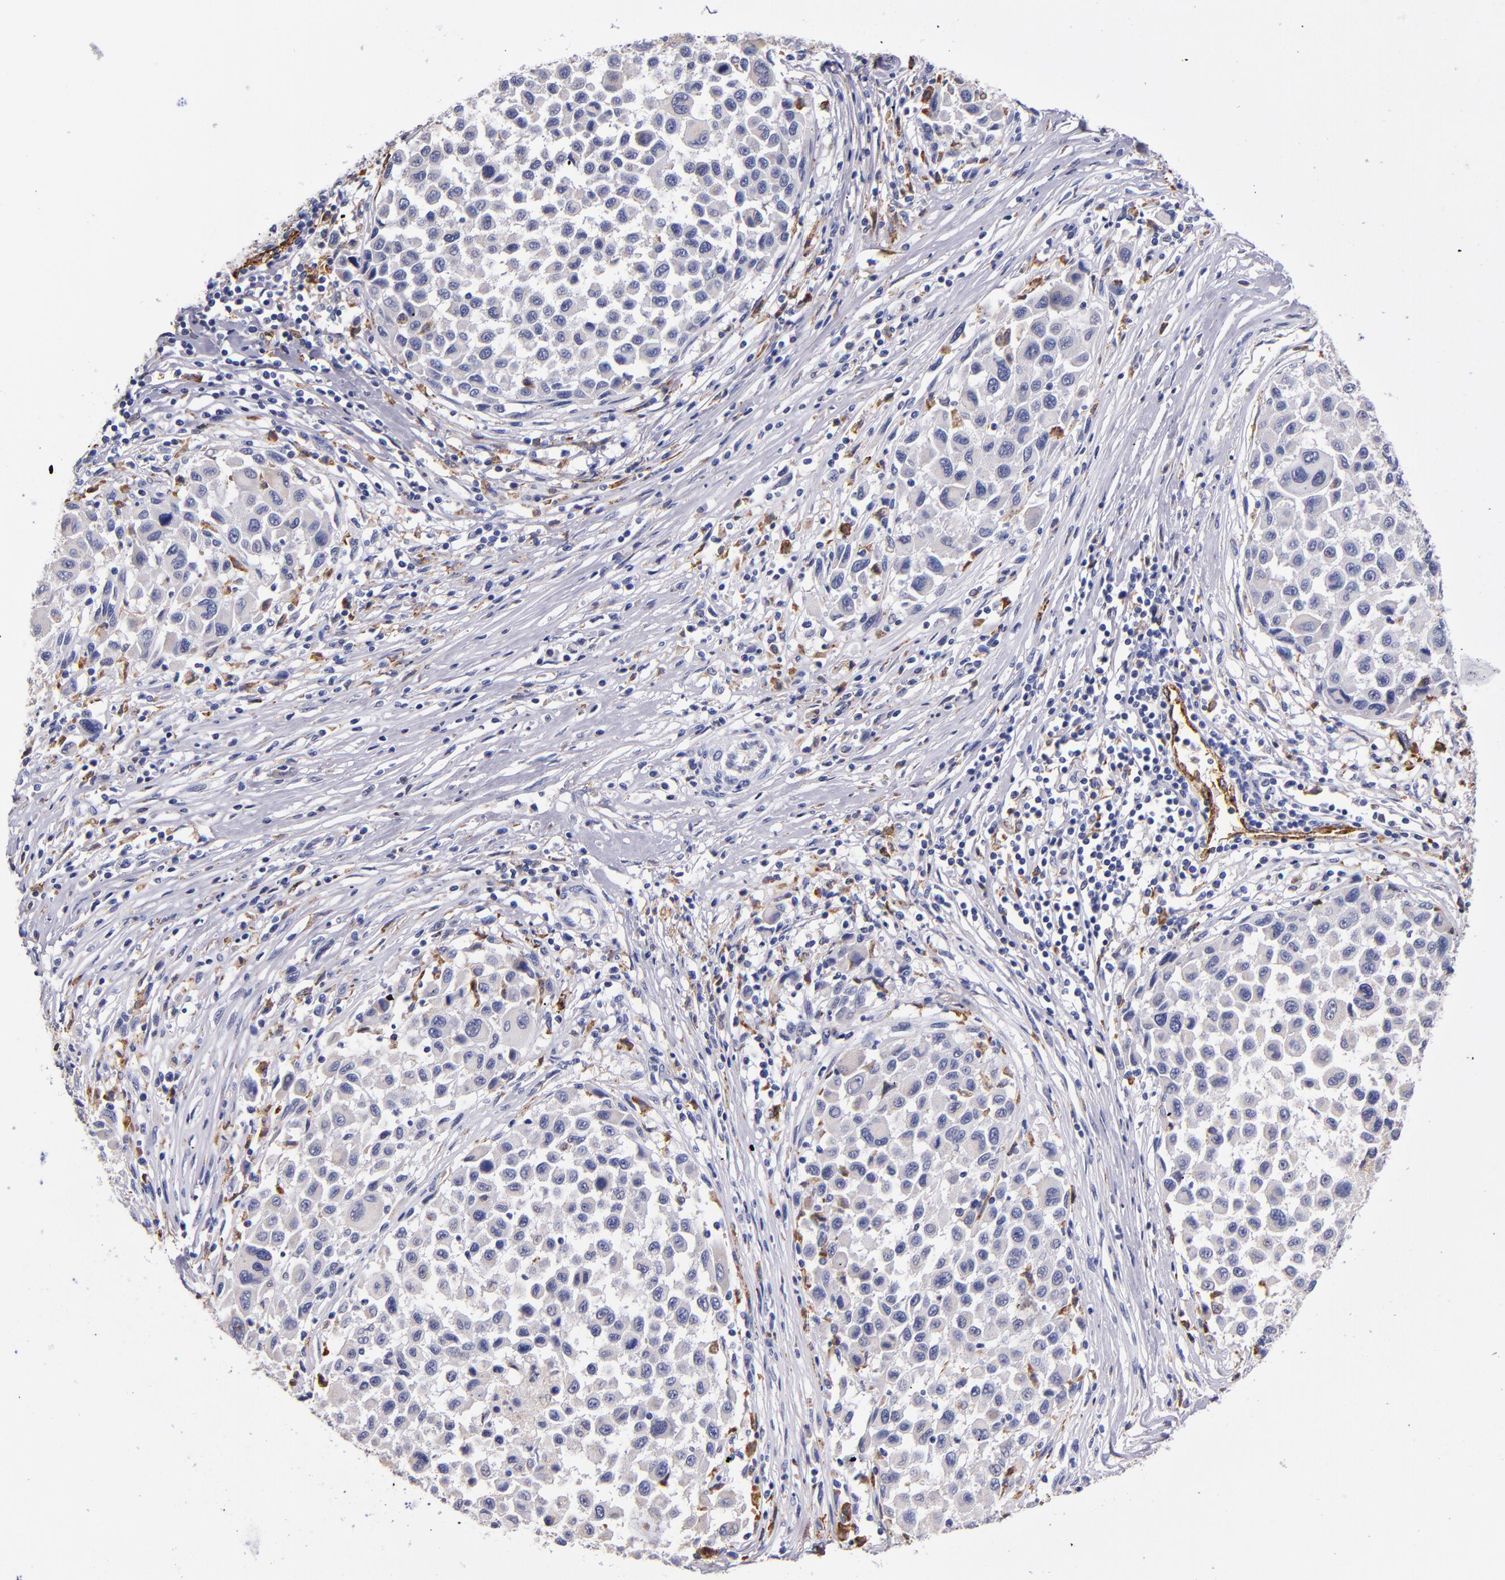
{"staining": {"intensity": "negative", "quantity": "none", "location": "none"}, "tissue": "melanoma", "cell_type": "Tumor cells", "image_type": "cancer", "snomed": [{"axis": "morphology", "description": "Malignant melanoma, Metastatic site"}, {"axis": "topography", "description": "Lymph node"}], "caption": "Tumor cells are negative for brown protein staining in malignant melanoma (metastatic site).", "gene": "SELP", "patient": {"sex": "male", "age": 61}}